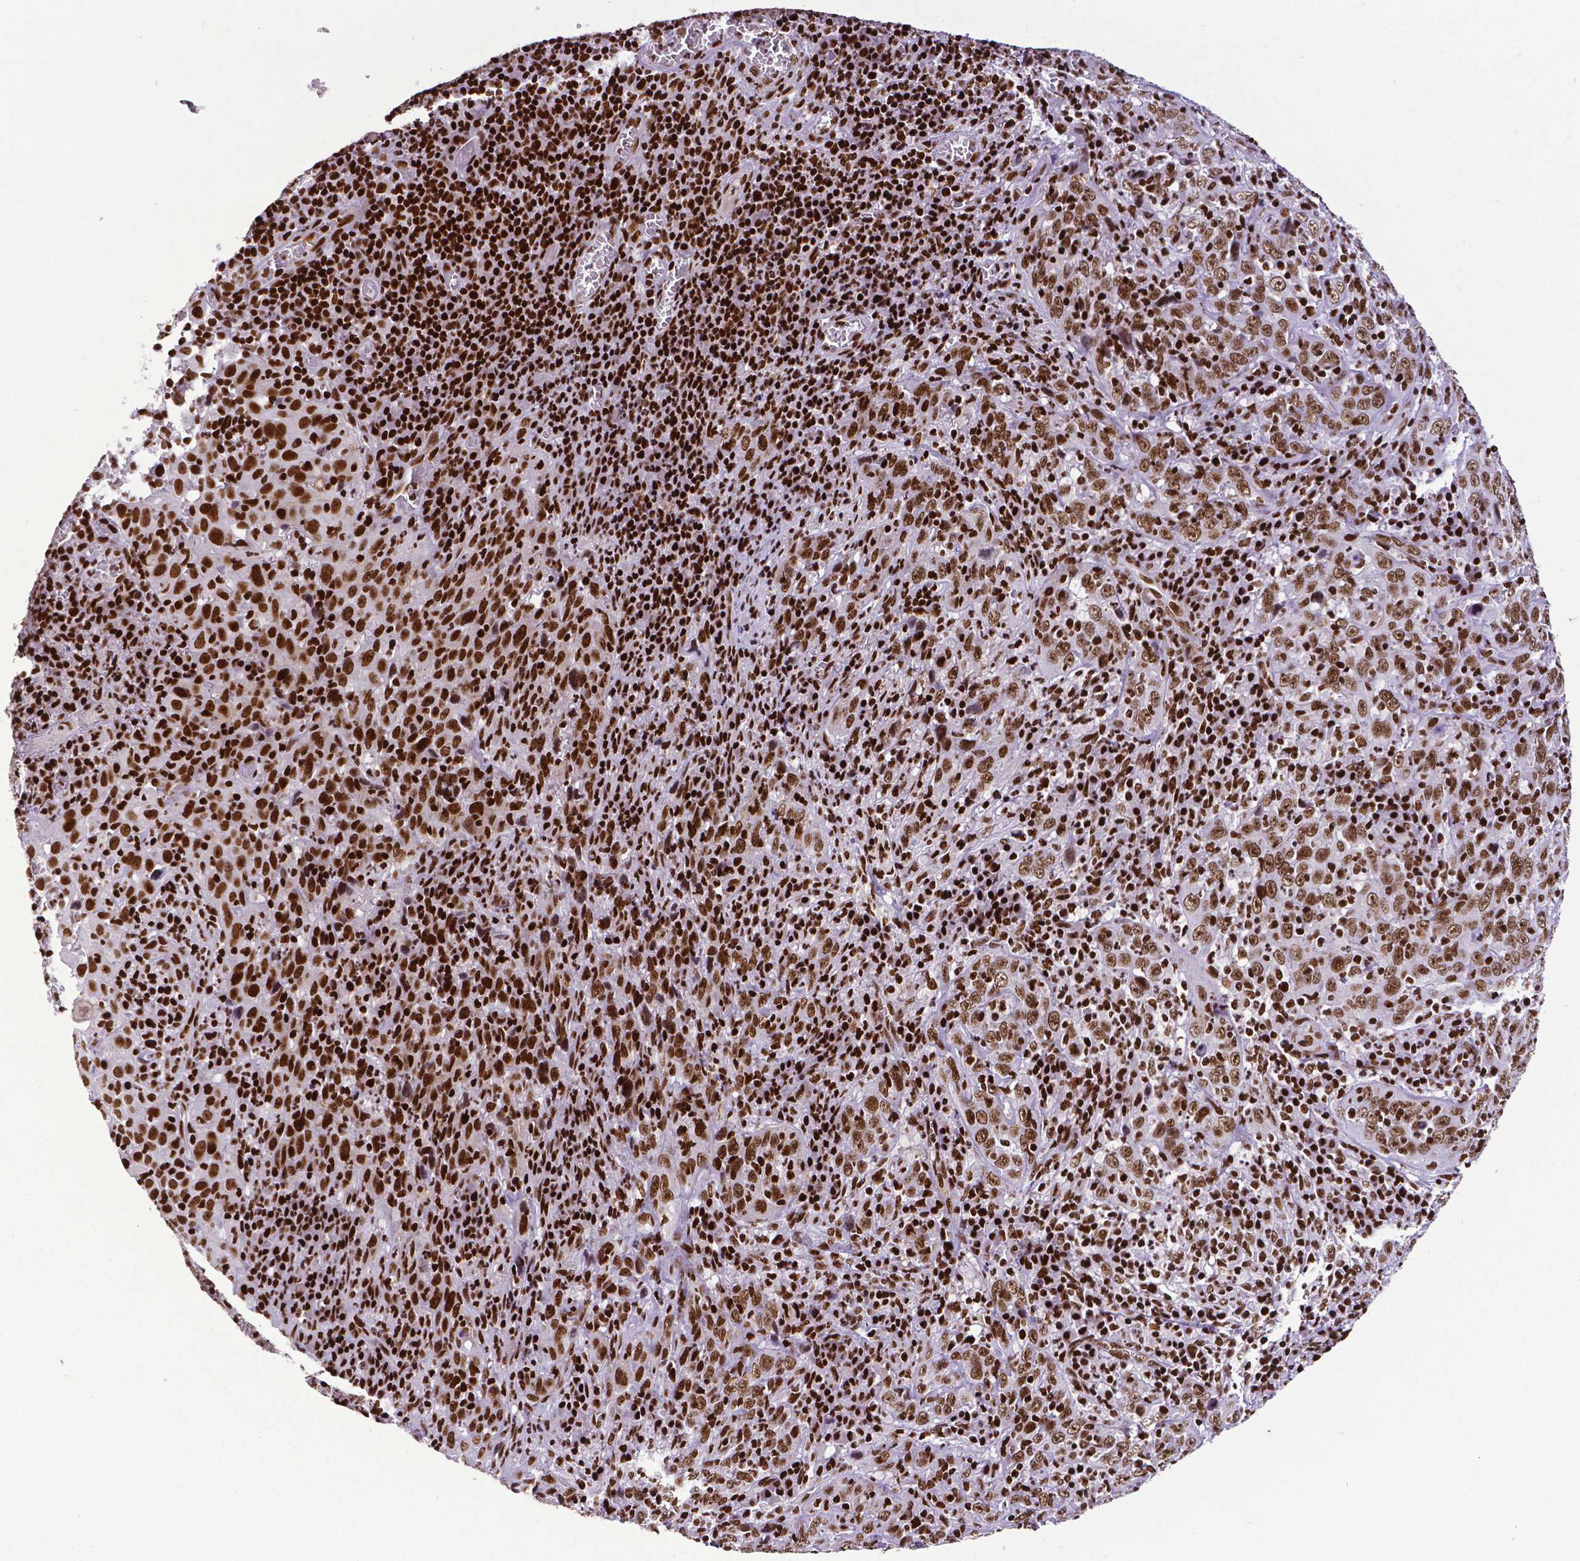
{"staining": {"intensity": "strong", "quantity": ">75%", "location": "nuclear"}, "tissue": "cervical cancer", "cell_type": "Tumor cells", "image_type": "cancer", "snomed": [{"axis": "morphology", "description": "Squamous cell carcinoma, NOS"}, {"axis": "topography", "description": "Cervix"}], "caption": "Cervical cancer (squamous cell carcinoma) was stained to show a protein in brown. There is high levels of strong nuclear staining in approximately >75% of tumor cells.", "gene": "CTCF", "patient": {"sex": "female", "age": 46}}